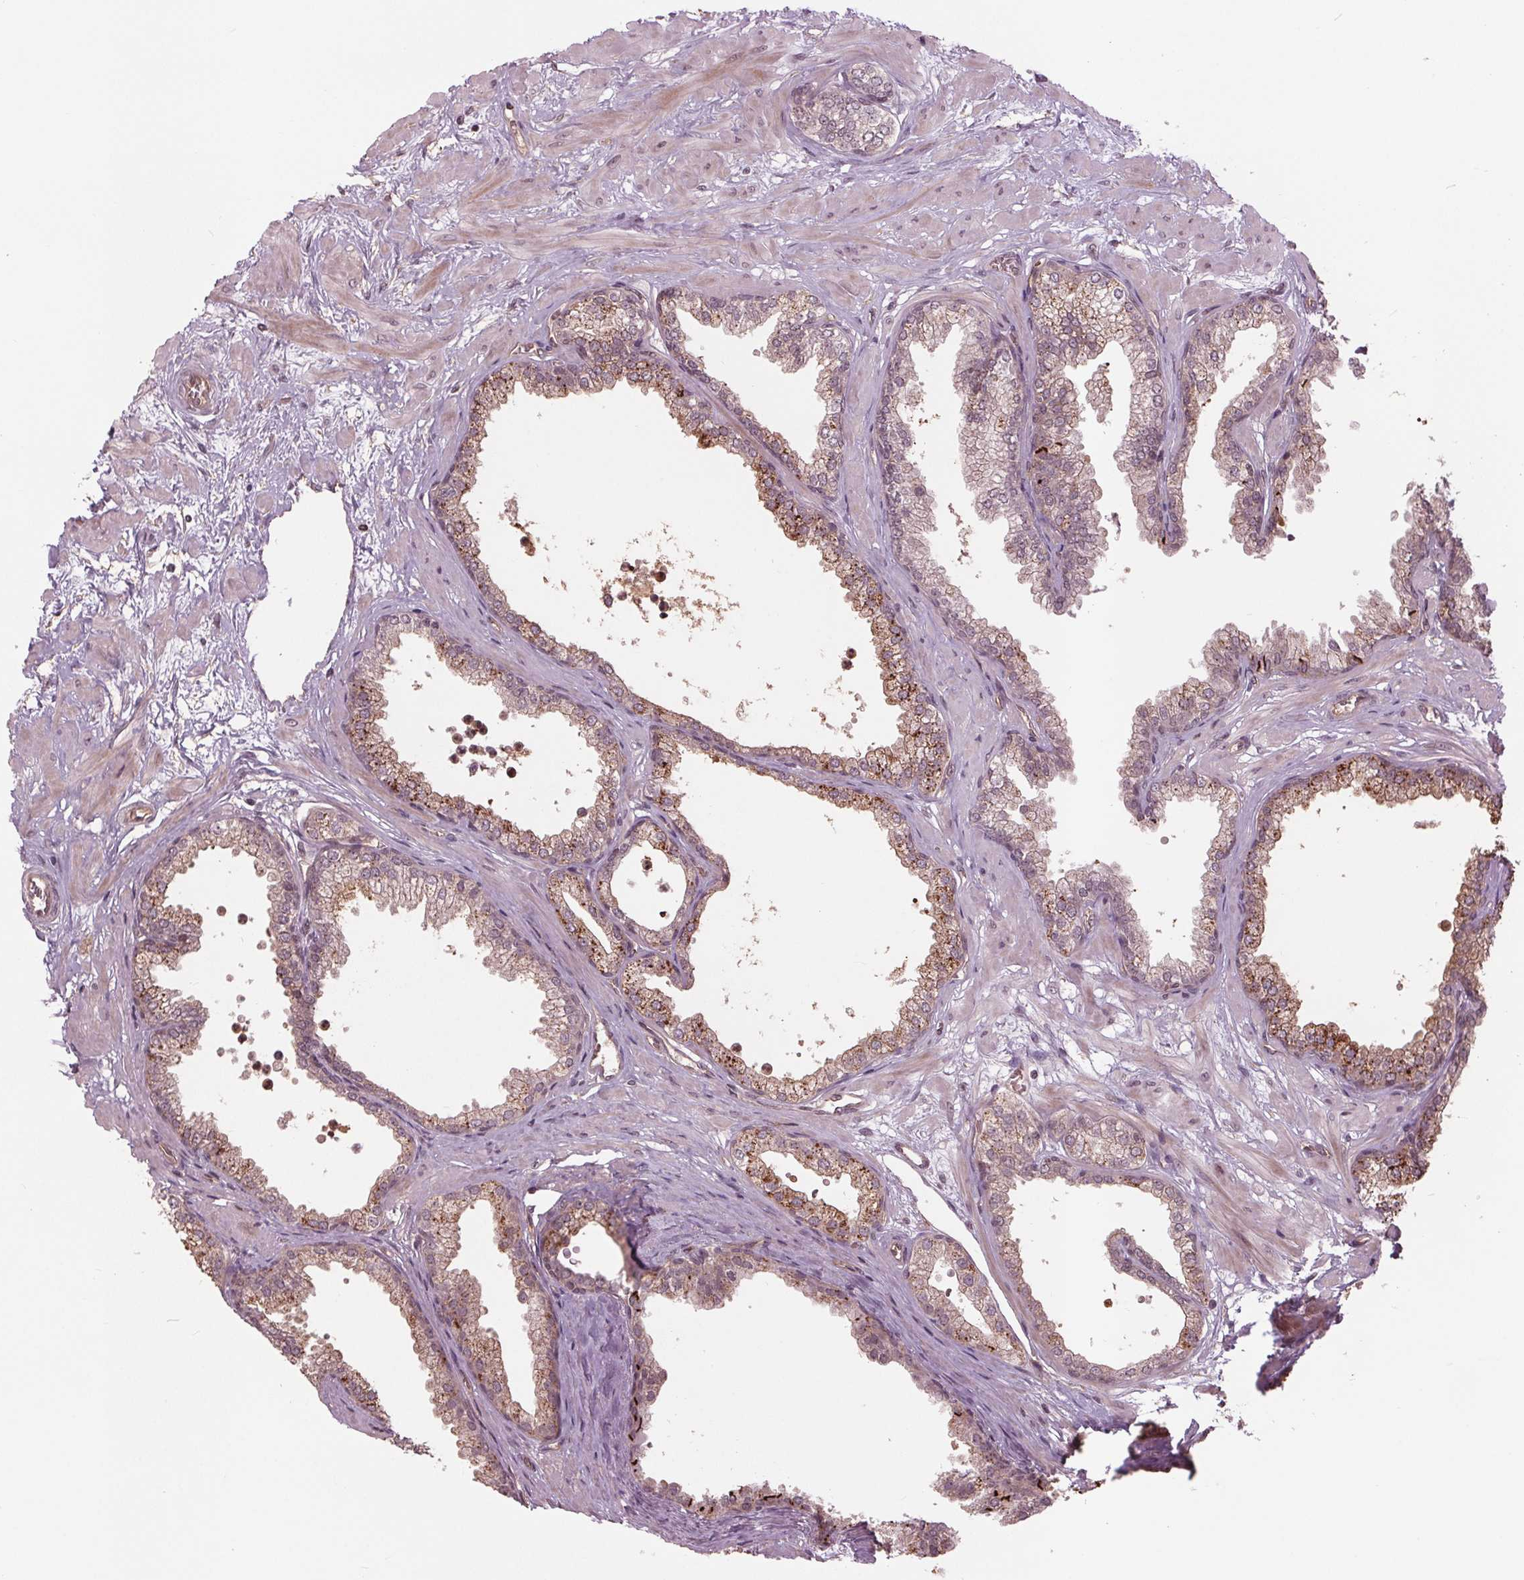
{"staining": {"intensity": "strong", "quantity": "<25%", "location": "cytoplasmic/membranous"}, "tissue": "prostate", "cell_type": "Glandular cells", "image_type": "normal", "snomed": [{"axis": "morphology", "description": "Normal tissue, NOS"}, {"axis": "topography", "description": "Prostate"}], "caption": "Brown immunohistochemical staining in normal human prostate displays strong cytoplasmic/membranous positivity in about <25% of glandular cells.", "gene": "BTBD1", "patient": {"sex": "male", "age": 37}}